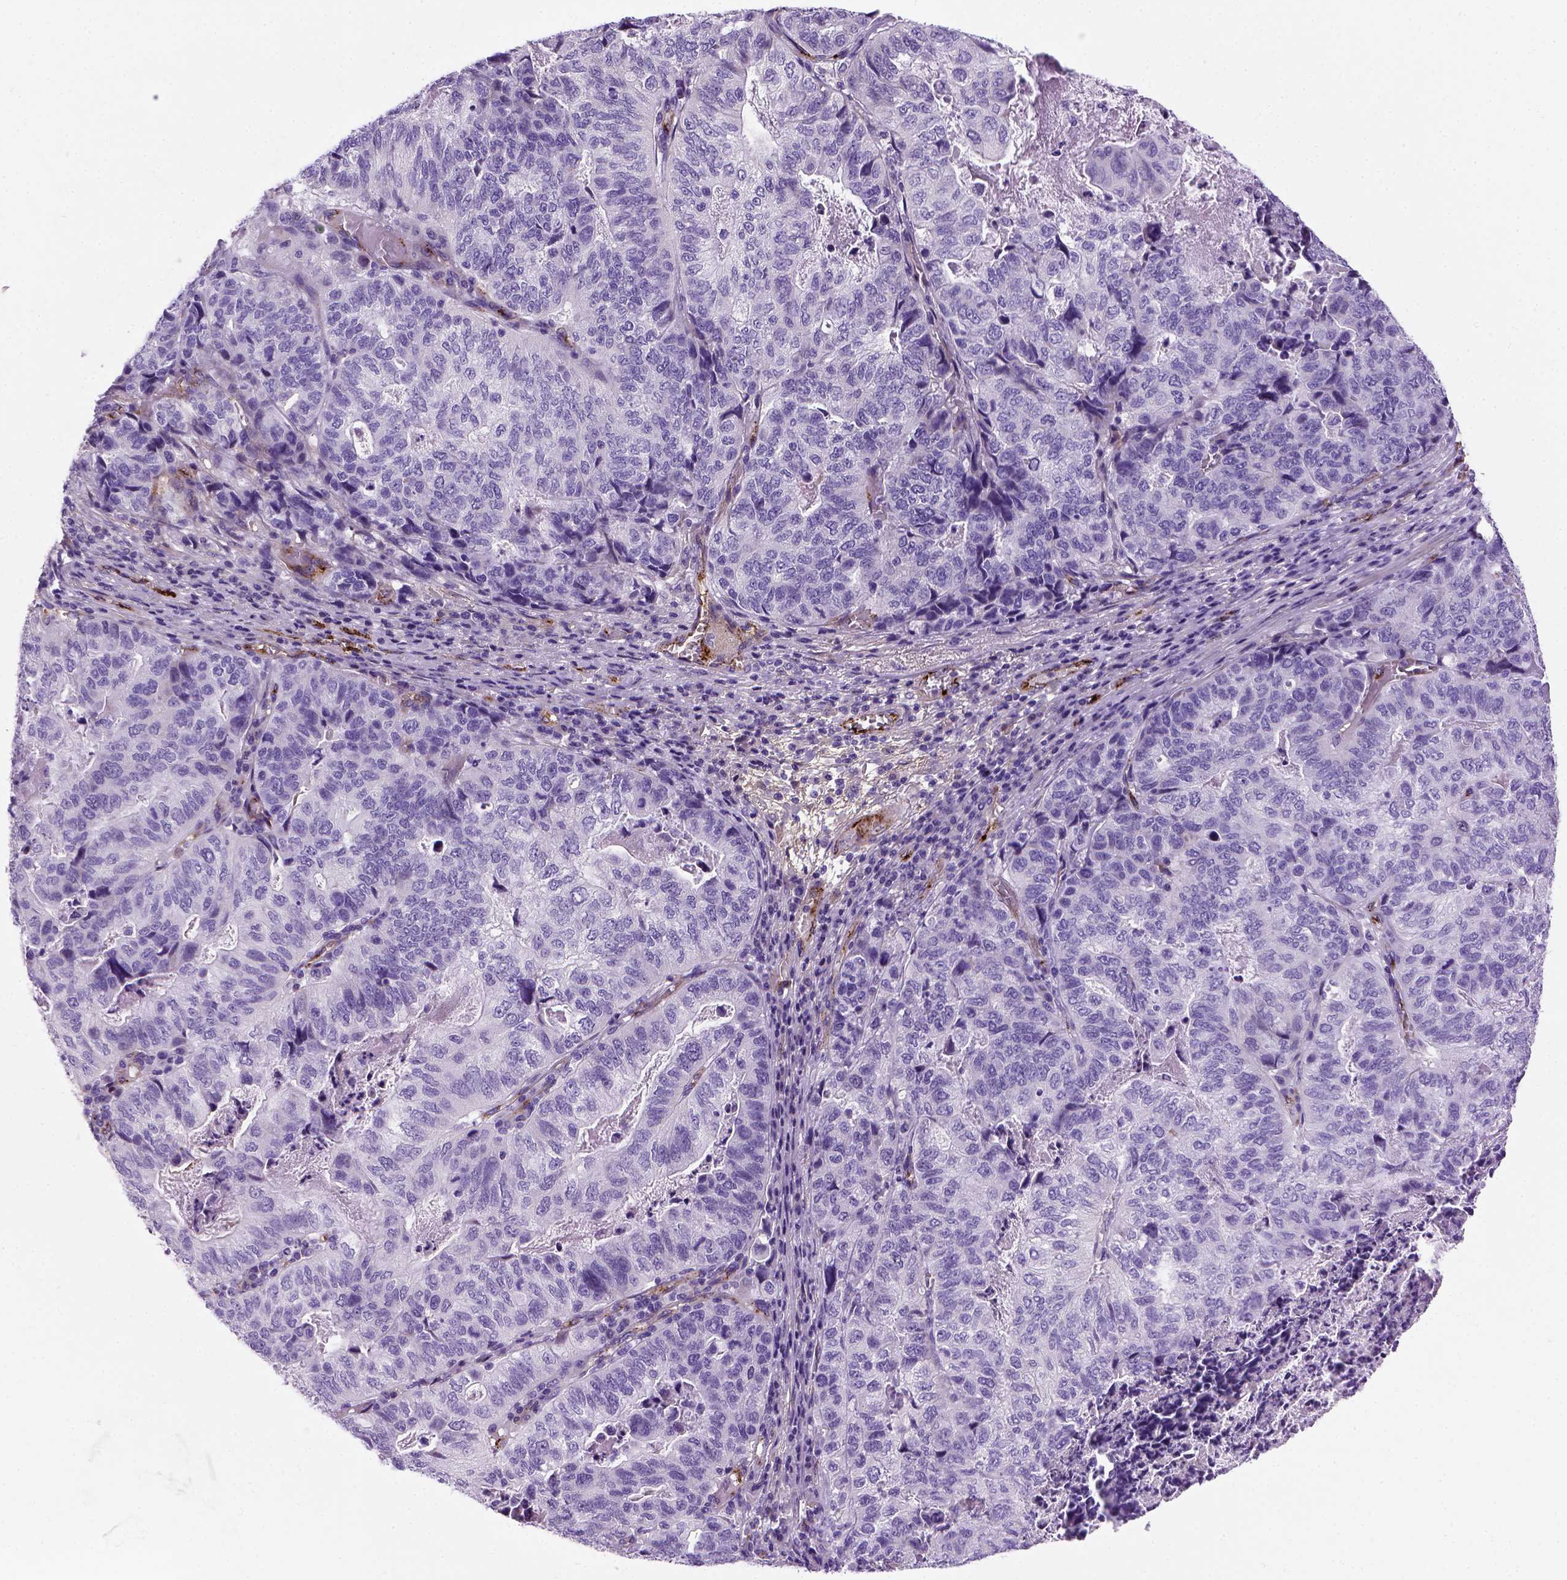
{"staining": {"intensity": "negative", "quantity": "none", "location": "none"}, "tissue": "stomach cancer", "cell_type": "Tumor cells", "image_type": "cancer", "snomed": [{"axis": "morphology", "description": "Adenocarcinoma, NOS"}, {"axis": "topography", "description": "Stomach, upper"}], "caption": "Tumor cells are negative for protein expression in human adenocarcinoma (stomach). (DAB (3,3'-diaminobenzidine) immunohistochemistry (IHC) visualized using brightfield microscopy, high magnification).", "gene": "VWF", "patient": {"sex": "female", "age": 67}}